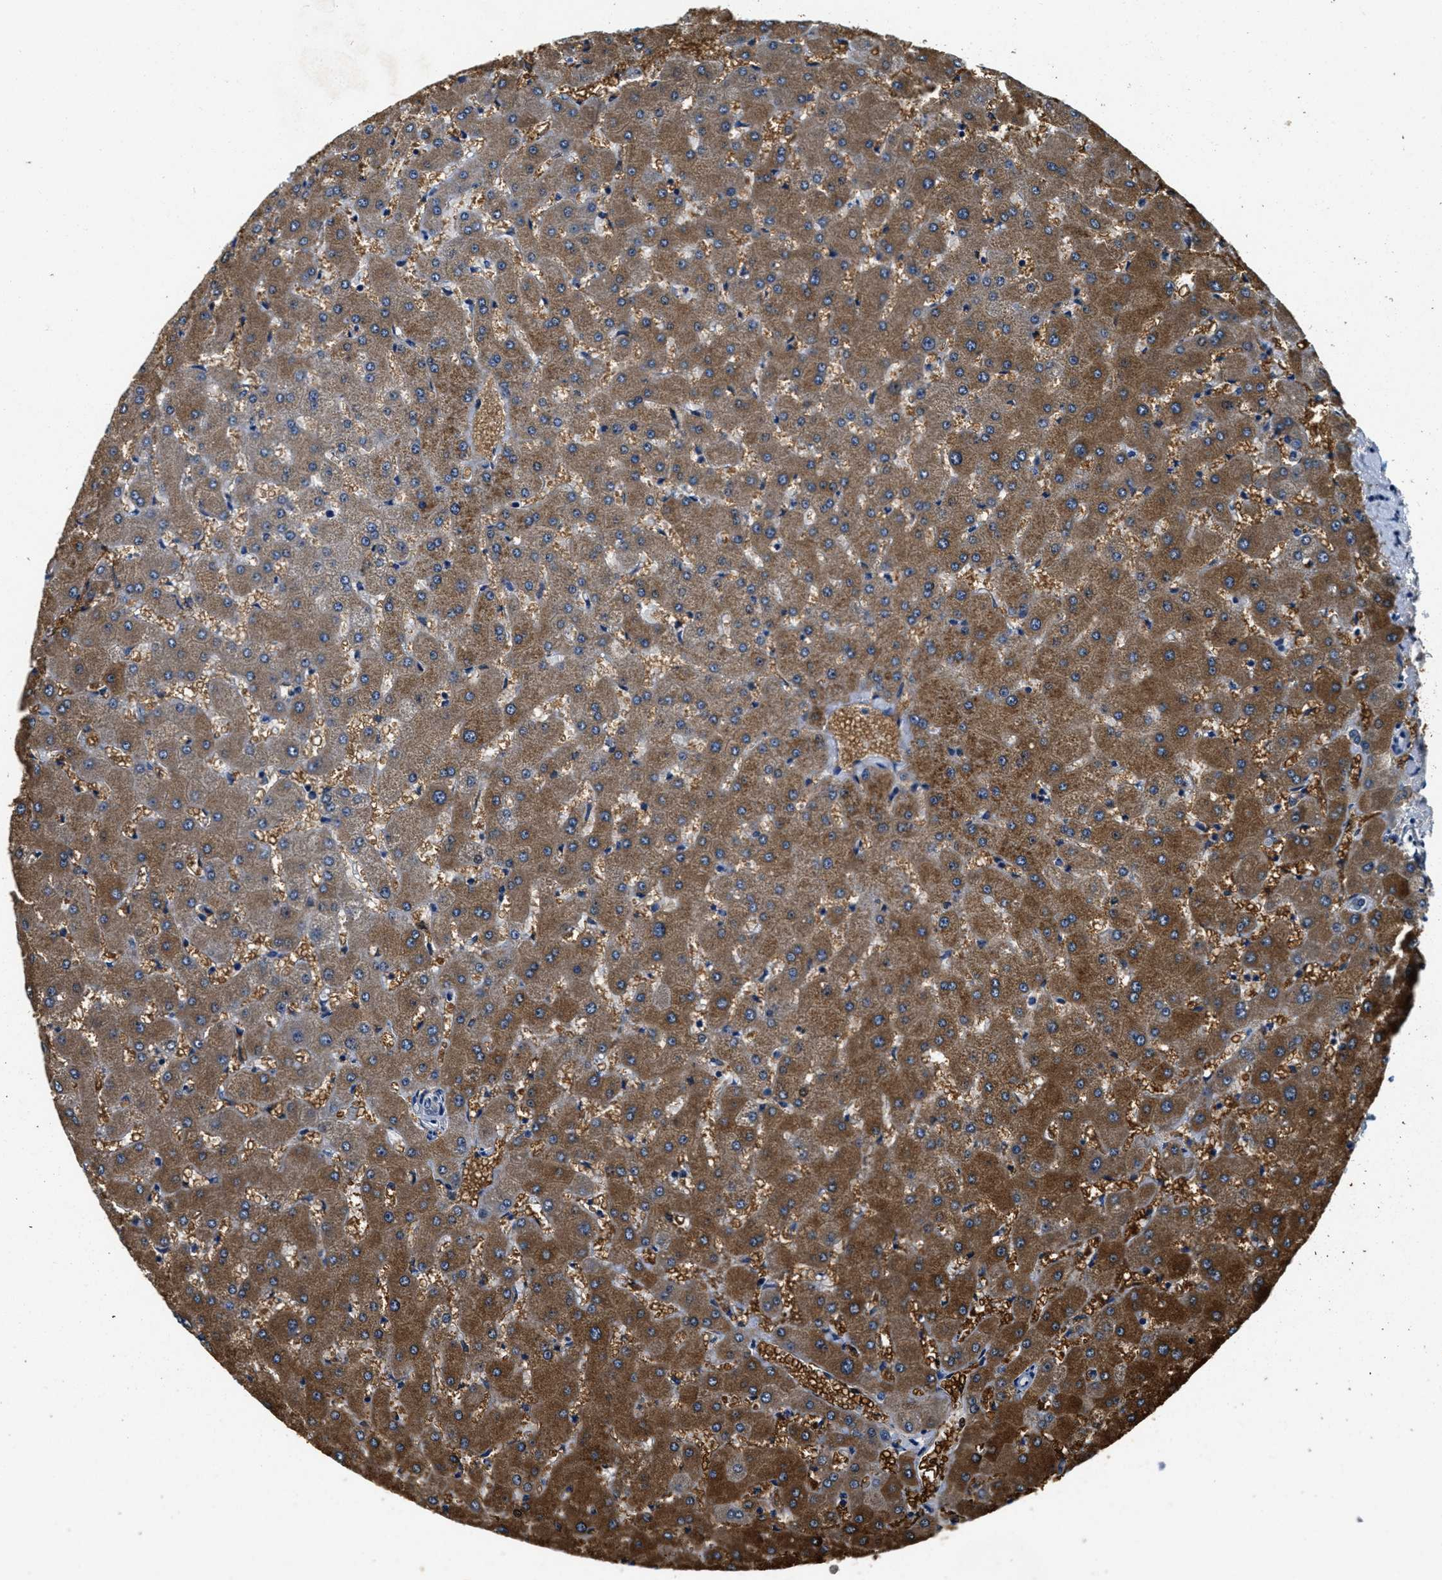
{"staining": {"intensity": "weak", "quantity": ">75%", "location": "cytoplasmic/membranous"}, "tissue": "liver", "cell_type": "Cholangiocytes", "image_type": "normal", "snomed": [{"axis": "morphology", "description": "Normal tissue, NOS"}, {"axis": "topography", "description": "Liver"}], "caption": "DAB immunohistochemical staining of benign liver reveals weak cytoplasmic/membranous protein staining in about >75% of cholangiocytes.", "gene": "HS3ST2", "patient": {"sex": "female", "age": 63}}